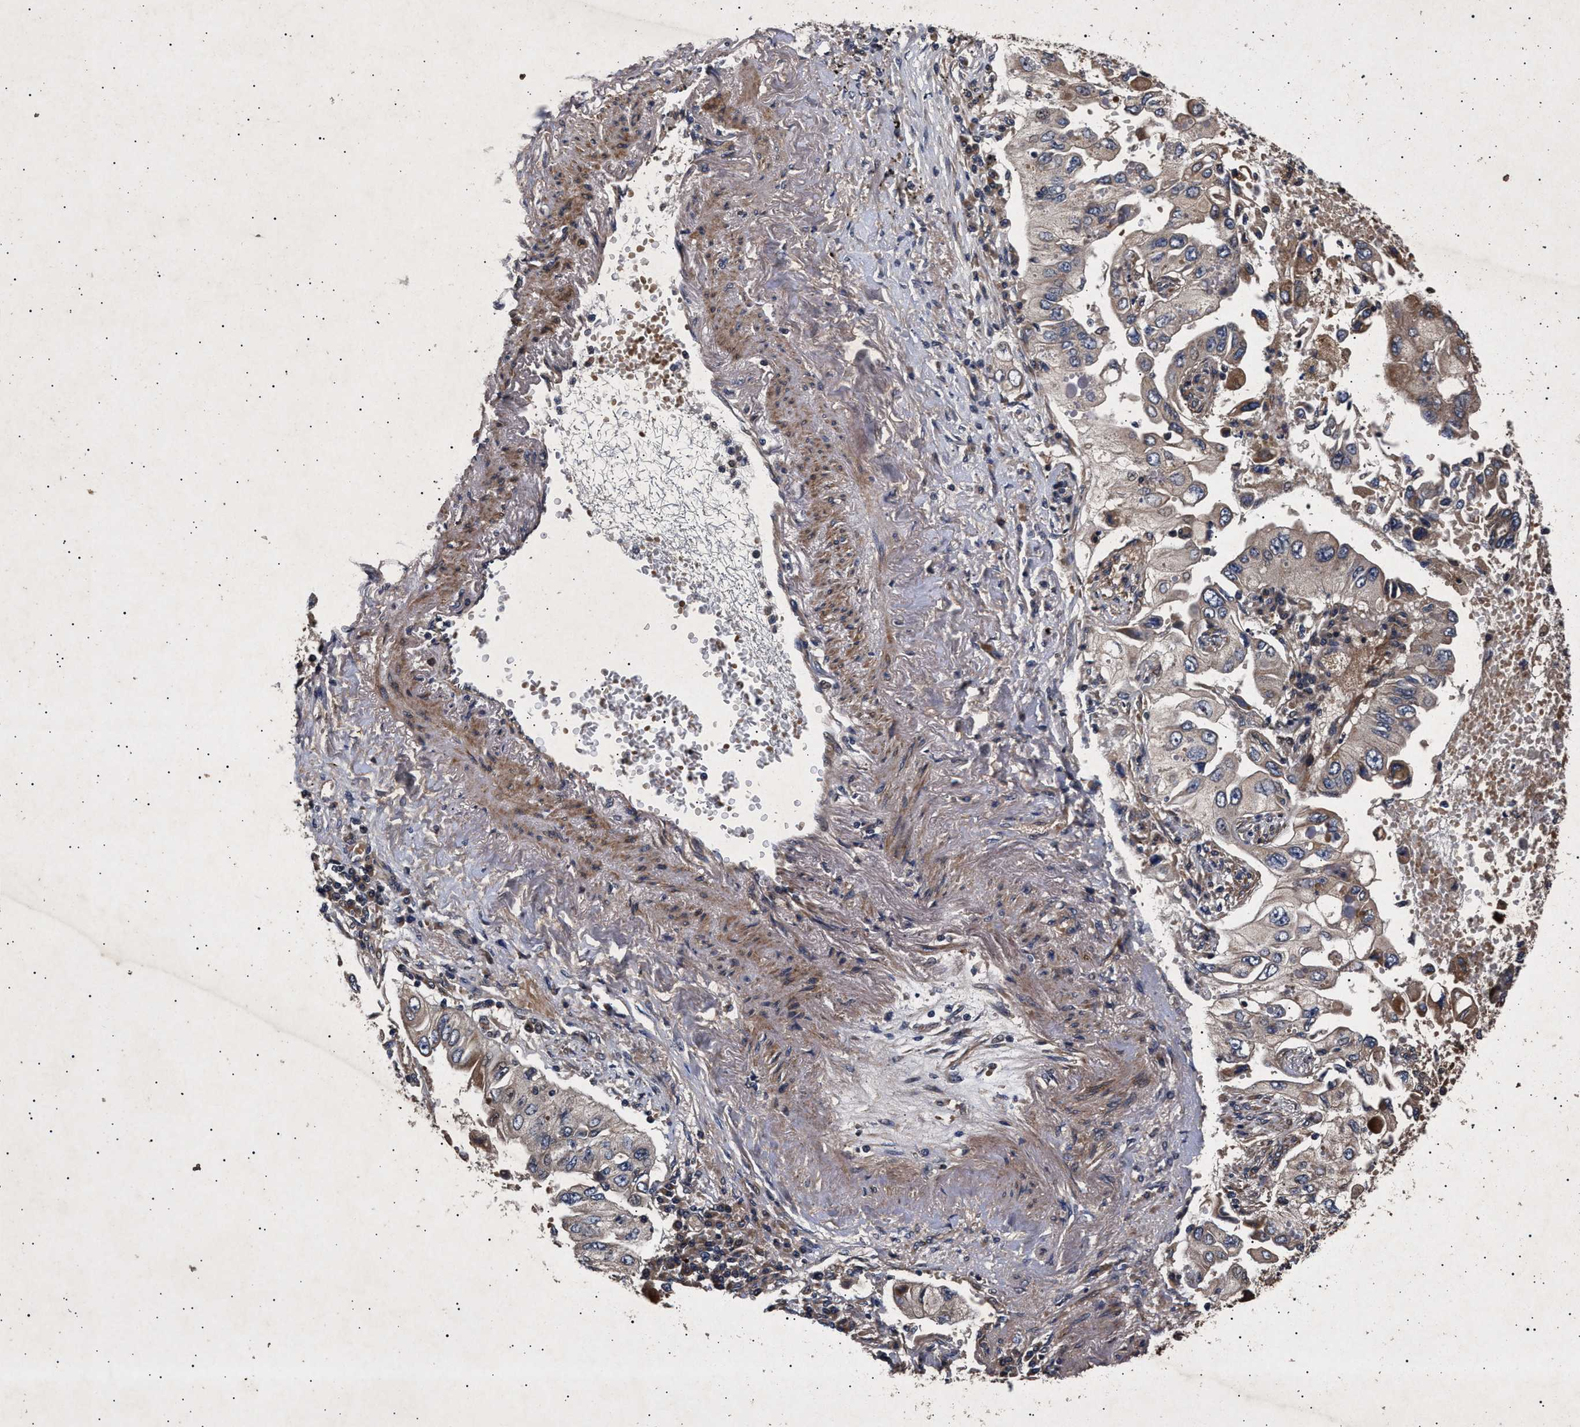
{"staining": {"intensity": "moderate", "quantity": "25%-75%", "location": "cytoplasmic/membranous"}, "tissue": "lung cancer", "cell_type": "Tumor cells", "image_type": "cancer", "snomed": [{"axis": "morphology", "description": "Adenocarcinoma, NOS"}, {"axis": "topography", "description": "Lung"}], "caption": "A micrograph showing moderate cytoplasmic/membranous positivity in about 25%-75% of tumor cells in lung cancer, as visualized by brown immunohistochemical staining.", "gene": "ITGB5", "patient": {"sex": "male", "age": 84}}